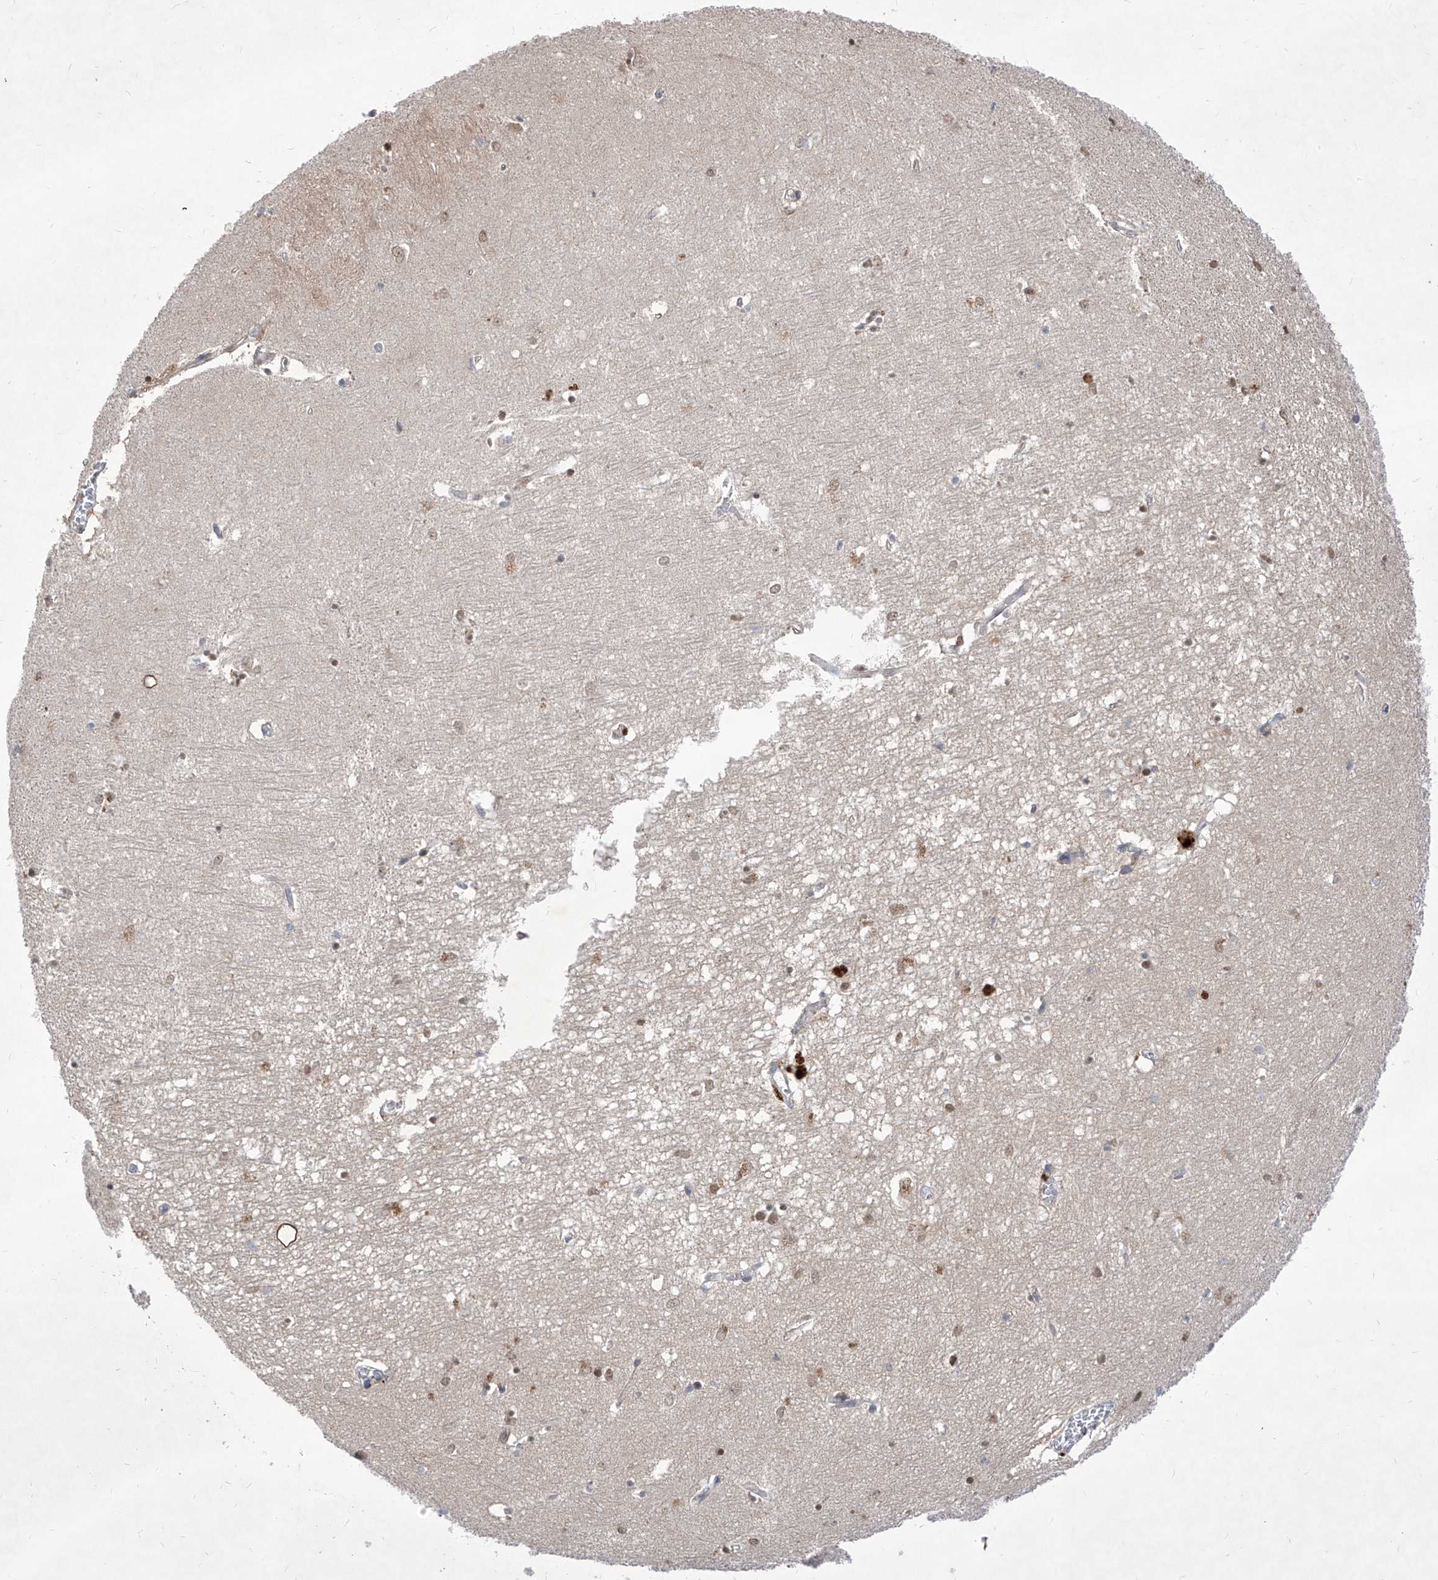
{"staining": {"intensity": "weak", "quantity": "<25%", "location": "nuclear"}, "tissue": "hippocampus", "cell_type": "Glial cells", "image_type": "normal", "snomed": [{"axis": "morphology", "description": "Normal tissue, NOS"}, {"axis": "topography", "description": "Hippocampus"}], "caption": "An immunohistochemistry (IHC) micrograph of unremarkable hippocampus is shown. There is no staining in glial cells of hippocampus. (DAB IHC visualized using brightfield microscopy, high magnification).", "gene": "LGR4", "patient": {"sex": "female", "age": 64}}